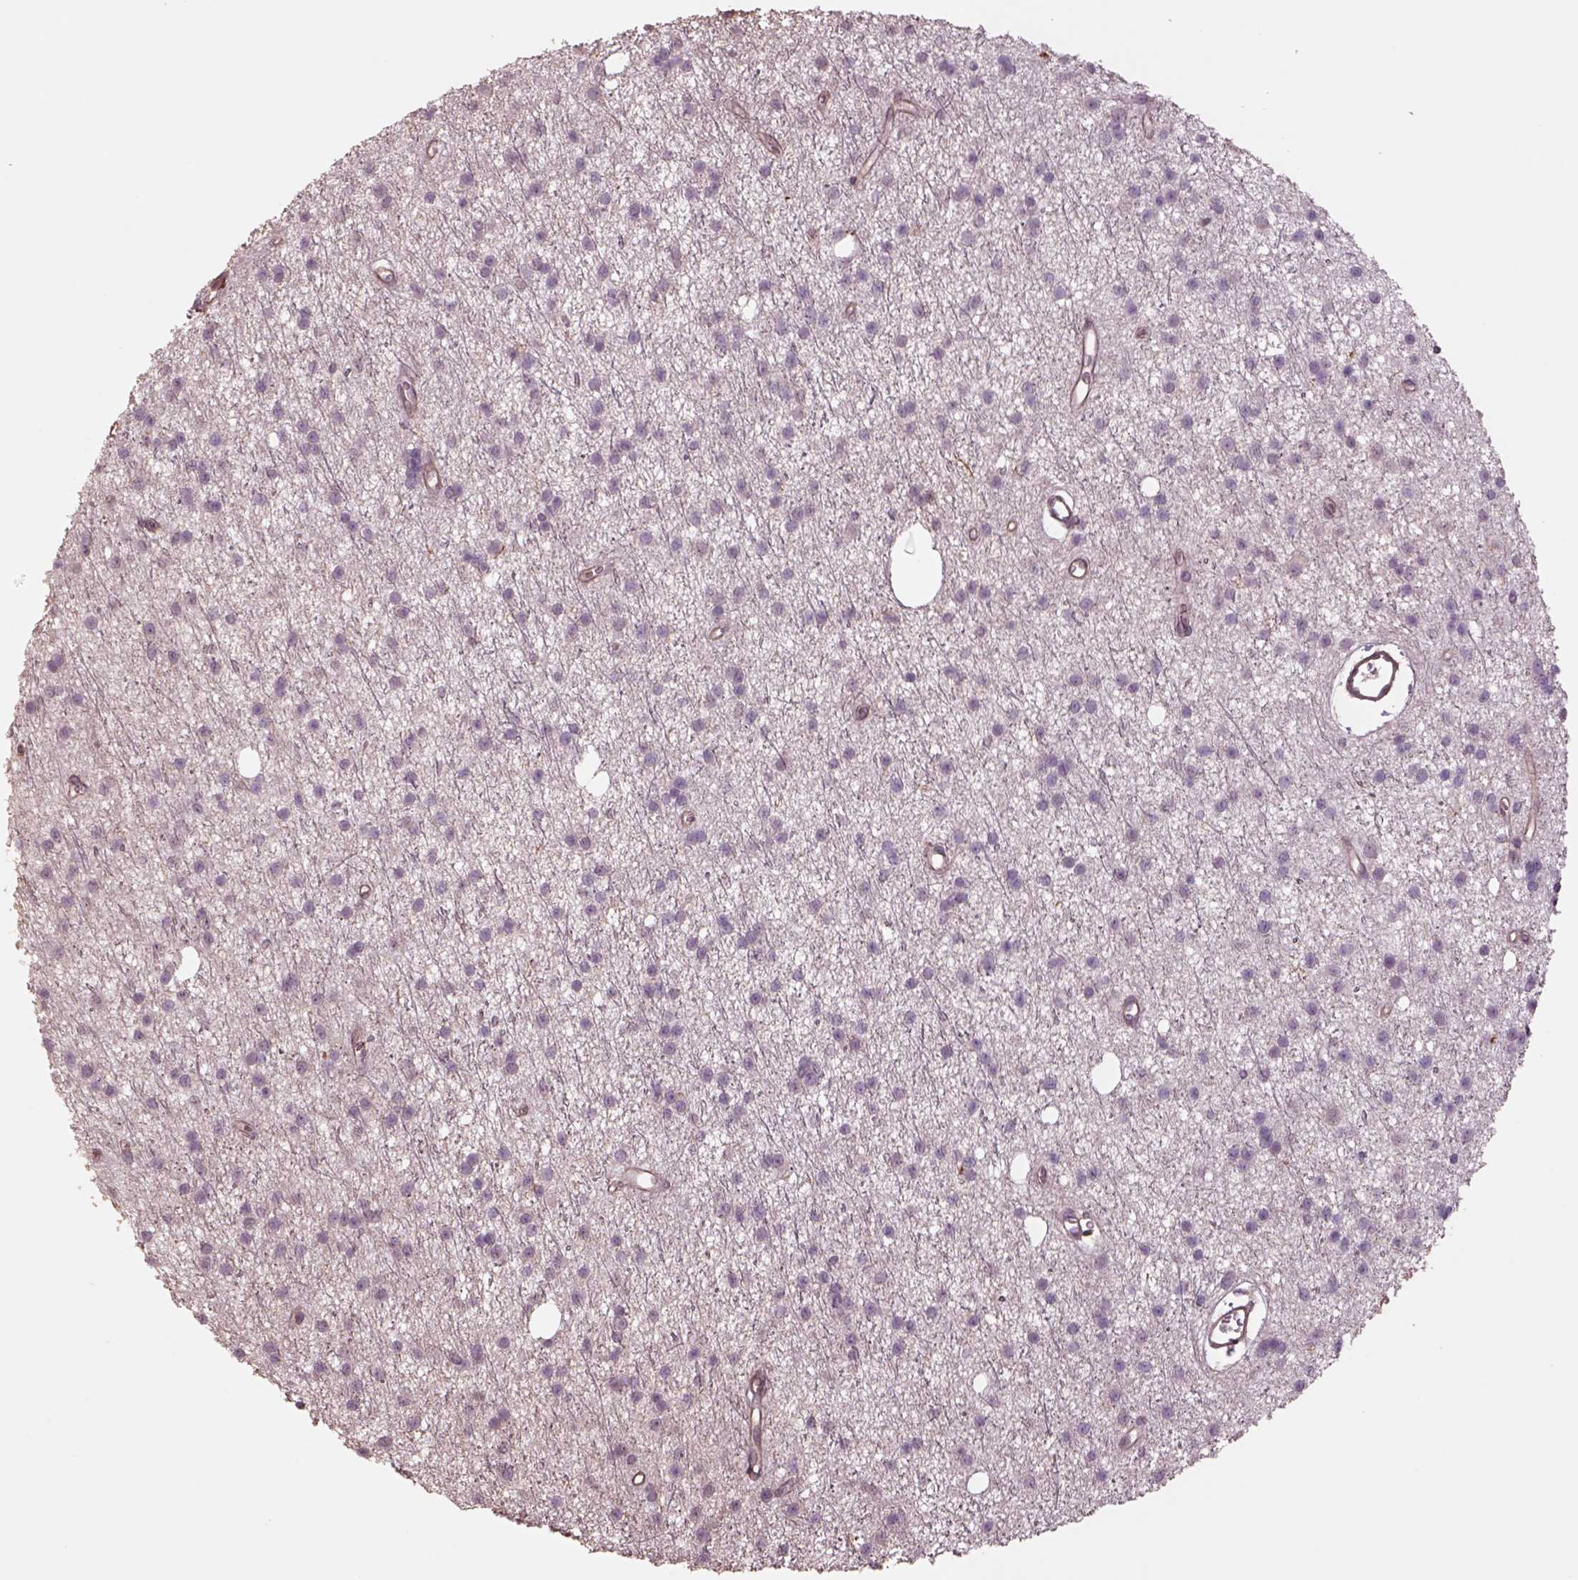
{"staining": {"intensity": "negative", "quantity": "none", "location": "none"}, "tissue": "glioma", "cell_type": "Tumor cells", "image_type": "cancer", "snomed": [{"axis": "morphology", "description": "Glioma, malignant, Low grade"}, {"axis": "topography", "description": "Brain"}], "caption": "A high-resolution micrograph shows immunohistochemistry (IHC) staining of malignant low-grade glioma, which demonstrates no significant expression in tumor cells.", "gene": "LIN7A", "patient": {"sex": "male", "age": 27}}